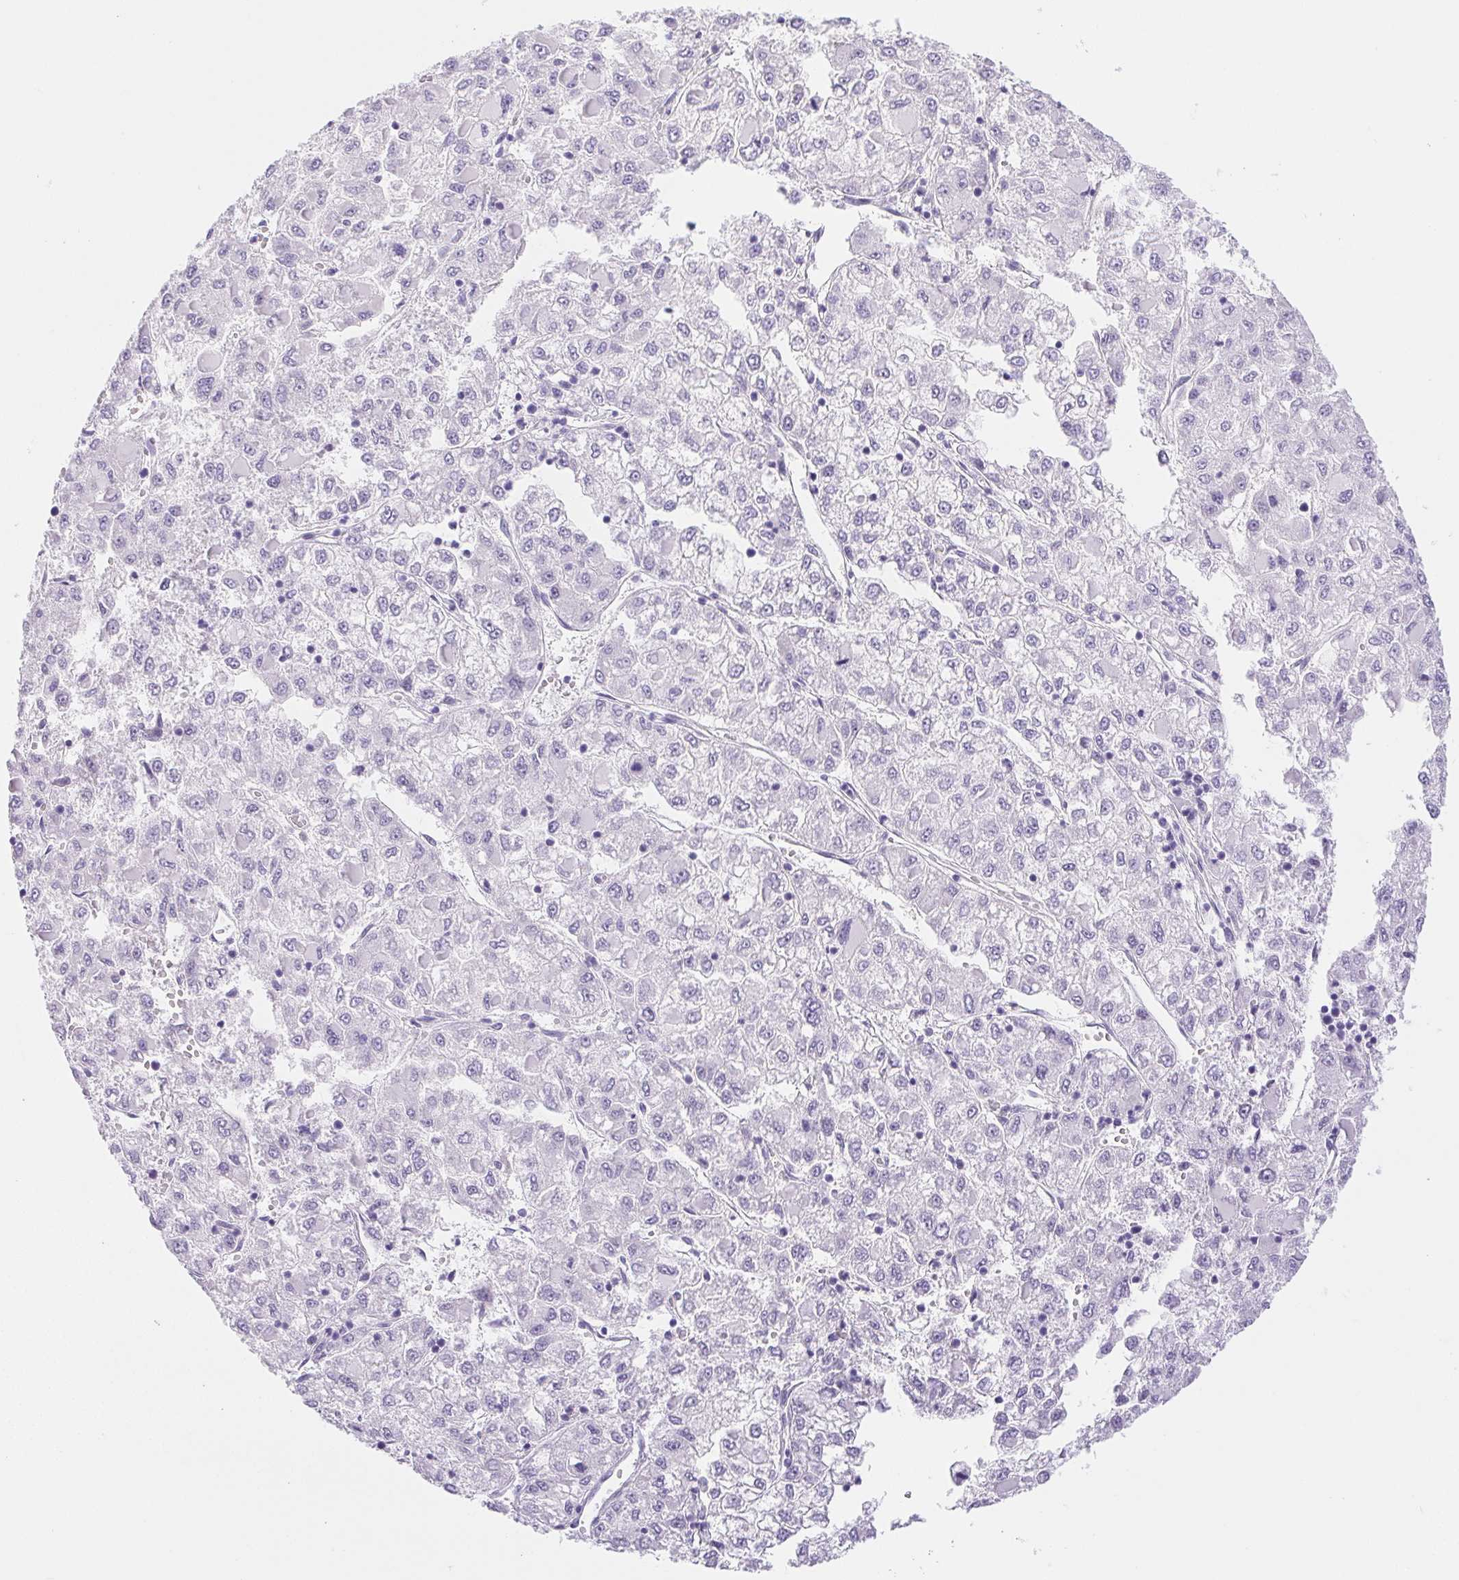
{"staining": {"intensity": "negative", "quantity": "none", "location": "none"}, "tissue": "liver cancer", "cell_type": "Tumor cells", "image_type": "cancer", "snomed": [{"axis": "morphology", "description": "Carcinoma, Hepatocellular, NOS"}, {"axis": "topography", "description": "Liver"}], "caption": "There is no significant staining in tumor cells of liver cancer. Brightfield microscopy of IHC stained with DAB (3,3'-diaminobenzidine) (brown) and hematoxylin (blue), captured at high magnification.", "gene": "PNLIP", "patient": {"sex": "male", "age": 40}}